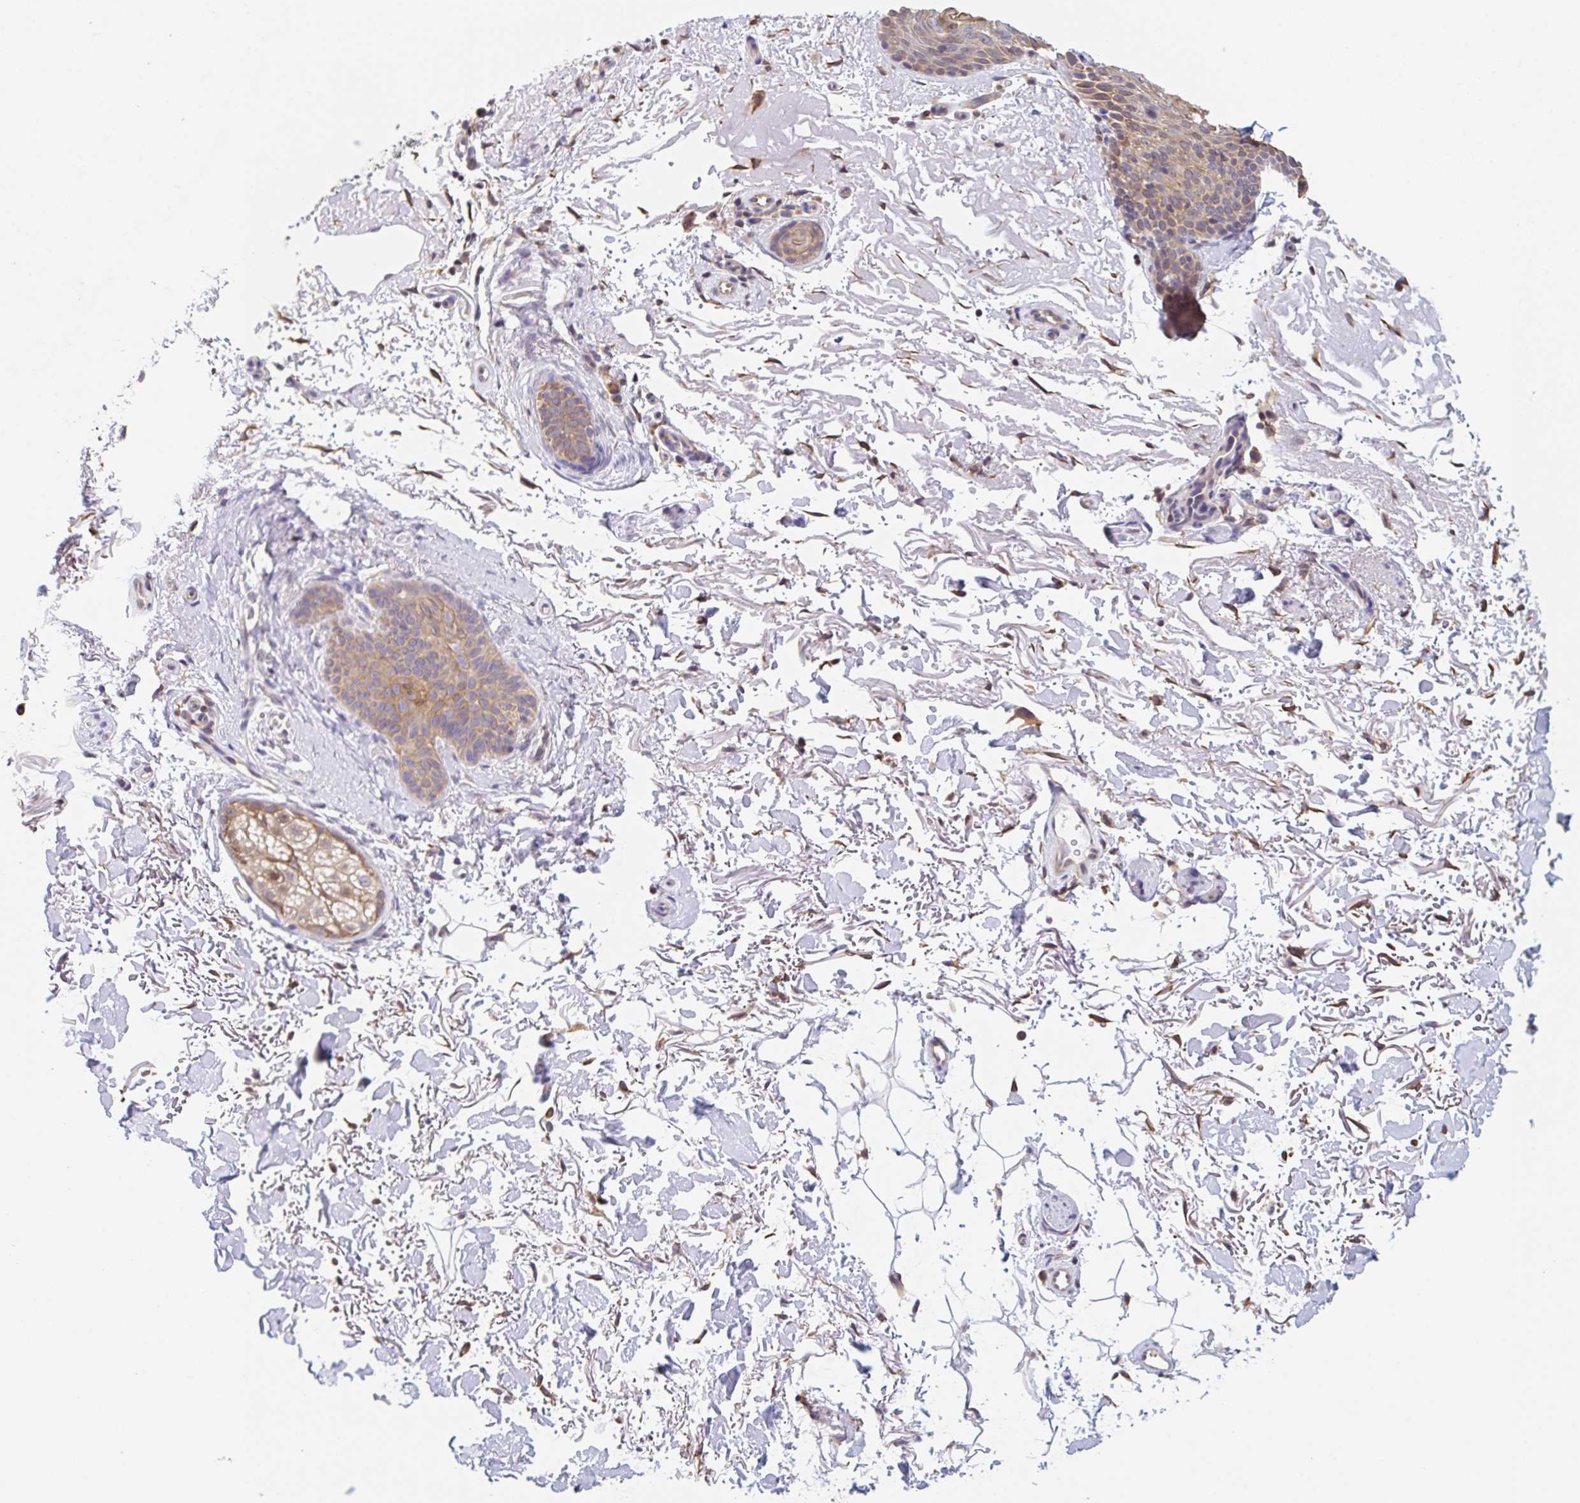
{"staining": {"intensity": "weak", "quantity": ">75%", "location": "cytoplasmic/membranous"}, "tissue": "skin cancer", "cell_type": "Tumor cells", "image_type": "cancer", "snomed": [{"axis": "morphology", "description": "Basal cell carcinoma"}, {"axis": "topography", "description": "Skin"}], "caption": "Protein analysis of skin cancer (basal cell carcinoma) tissue reveals weak cytoplasmic/membranous staining in about >75% of tumor cells.", "gene": "TBPL2", "patient": {"sex": "female", "age": 77}}